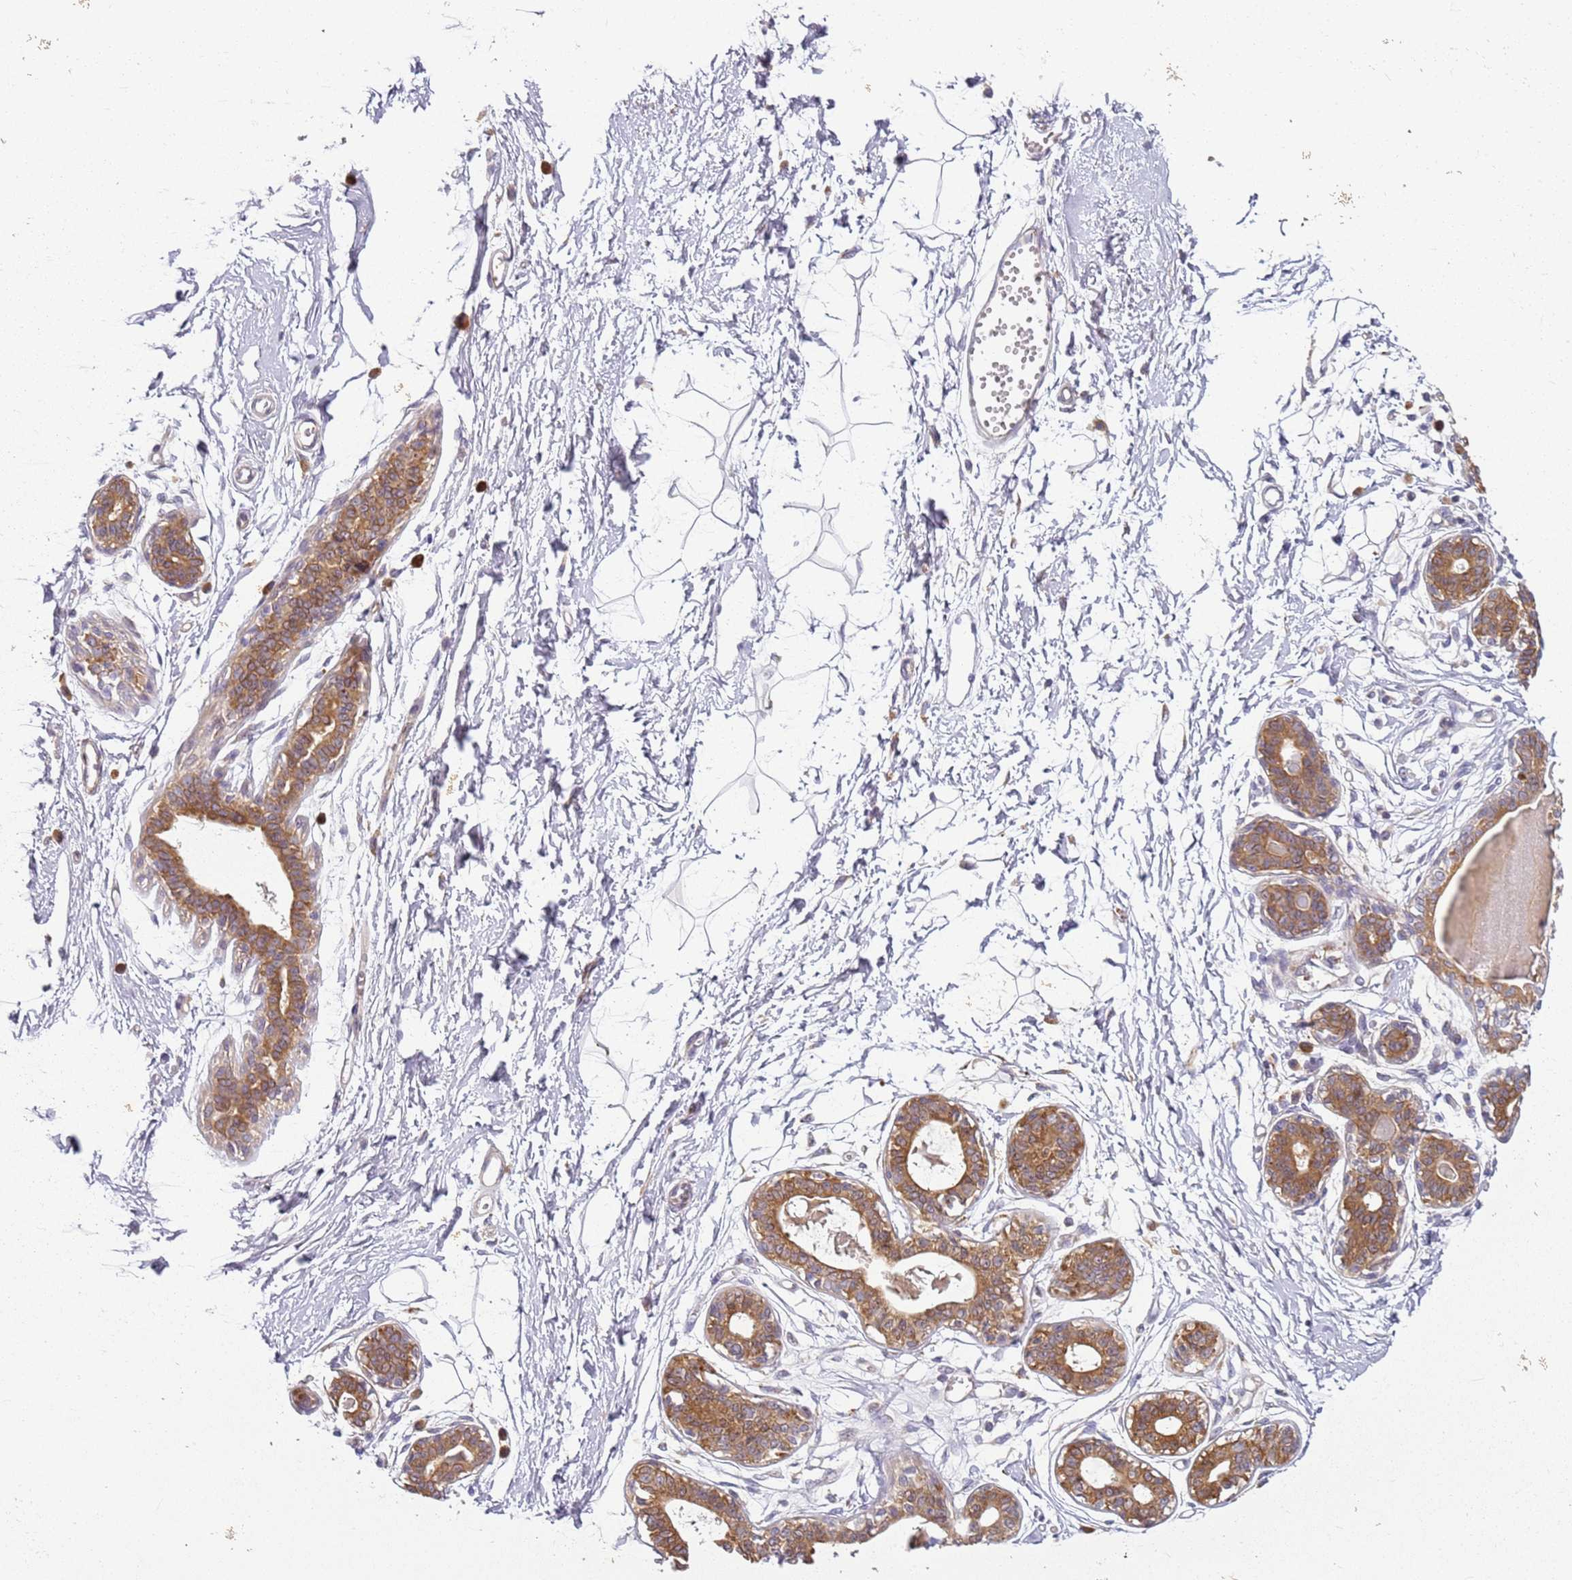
{"staining": {"intensity": "negative", "quantity": "none", "location": "none"}, "tissue": "breast", "cell_type": "Adipocytes", "image_type": "normal", "snomed": [{"axis": "morphology", "description": "Normal tissue, NOS"}, {"axis": "topography", "description": "Breast"}], "caption": "Histopathology image shows no significant protein expression in adipocytes of benign breast.", "gene": "RPS28", "patient": {"sex": "female", "age": 45}}